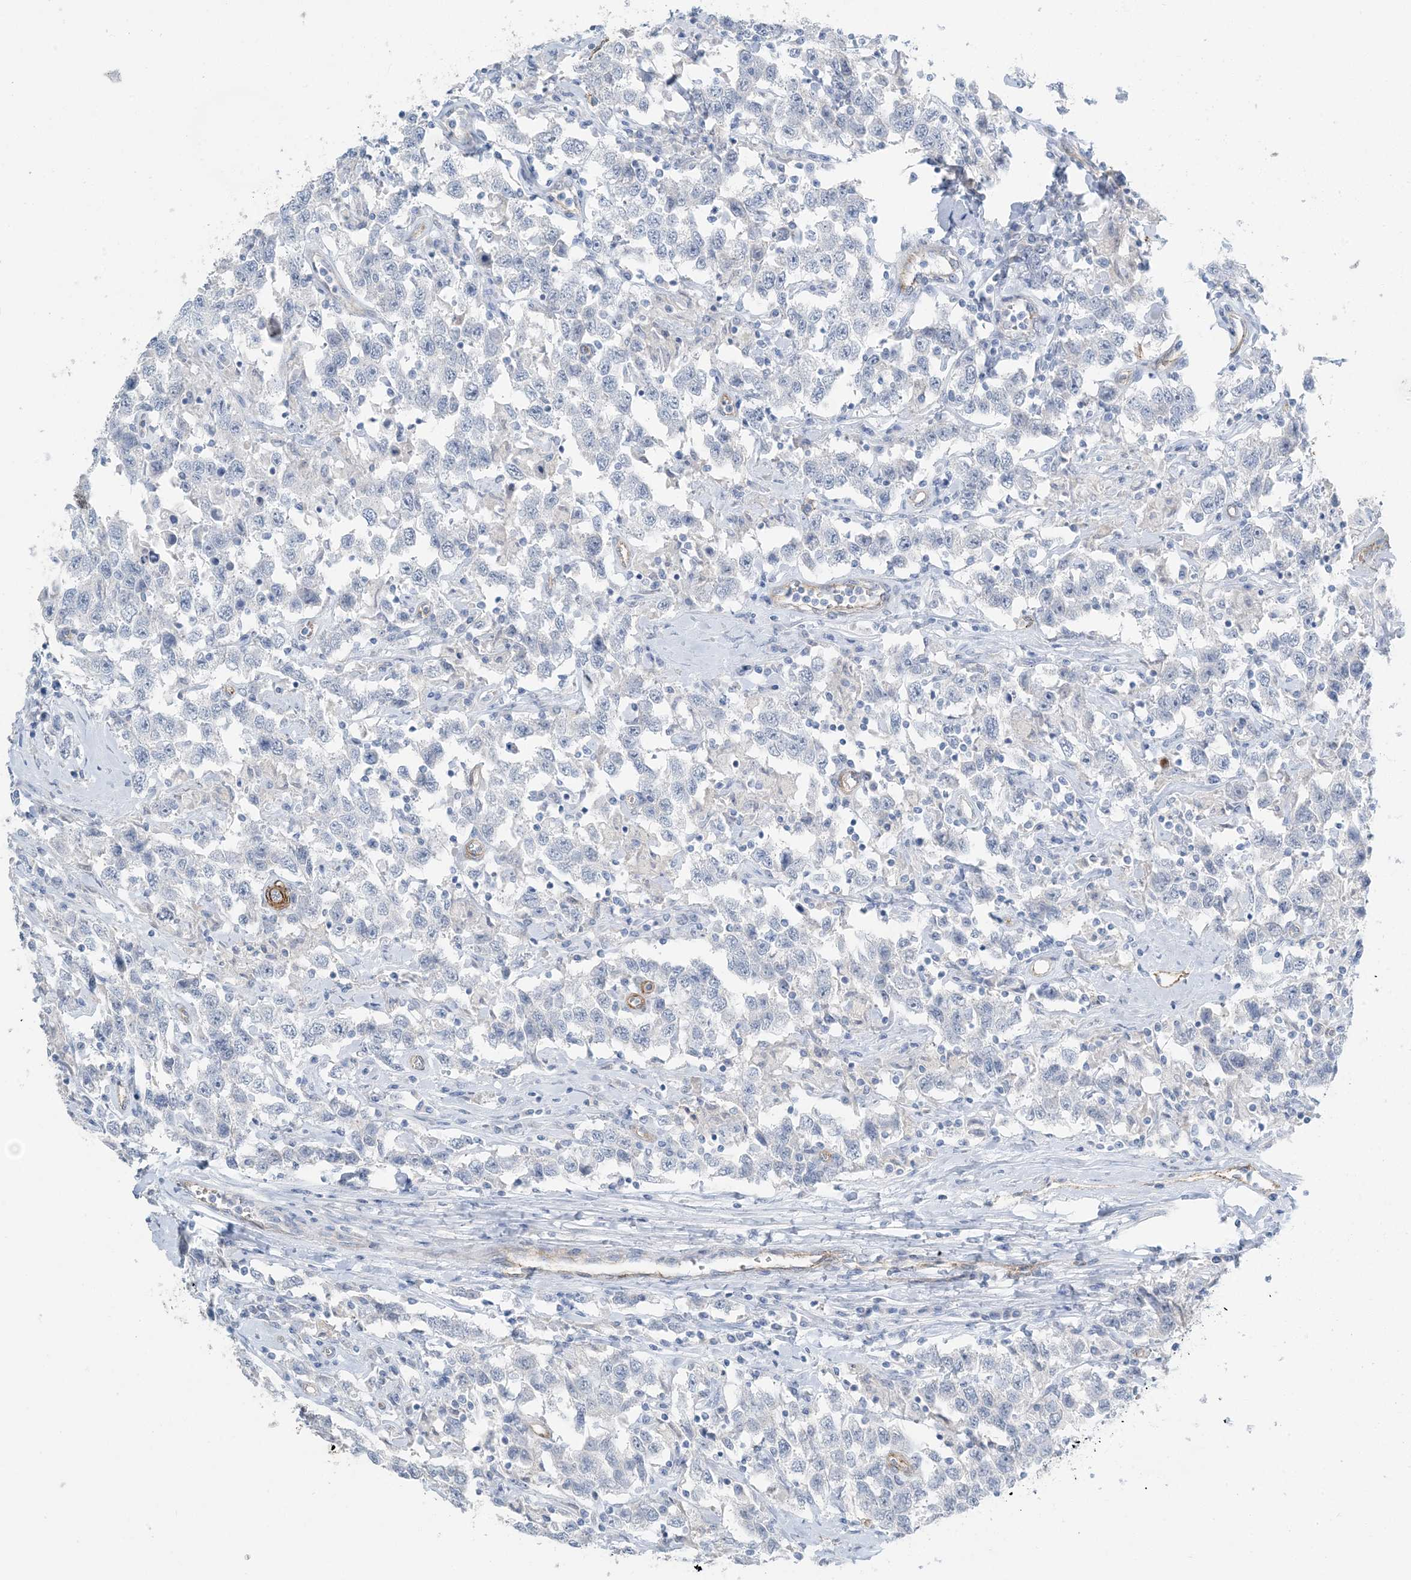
{"staining": {"intensity": "negative", "quantity": "none", "location": "none"}, "tissue": "testis cancer", "cell_type": "Tumor cells", "image_type": "cancer", "snomed": [{"axis": "morphology", "description": "Seminoma, NOS"}, {"axis": "topography", "description": "Testis"}], "caption": "IHC photomicrograph of seminoma (testis) stained for a protein (brown), which displays no positivity in tumor cells.", "gene": "PGM5", "patient": {"sex": "male", "age": 41}}